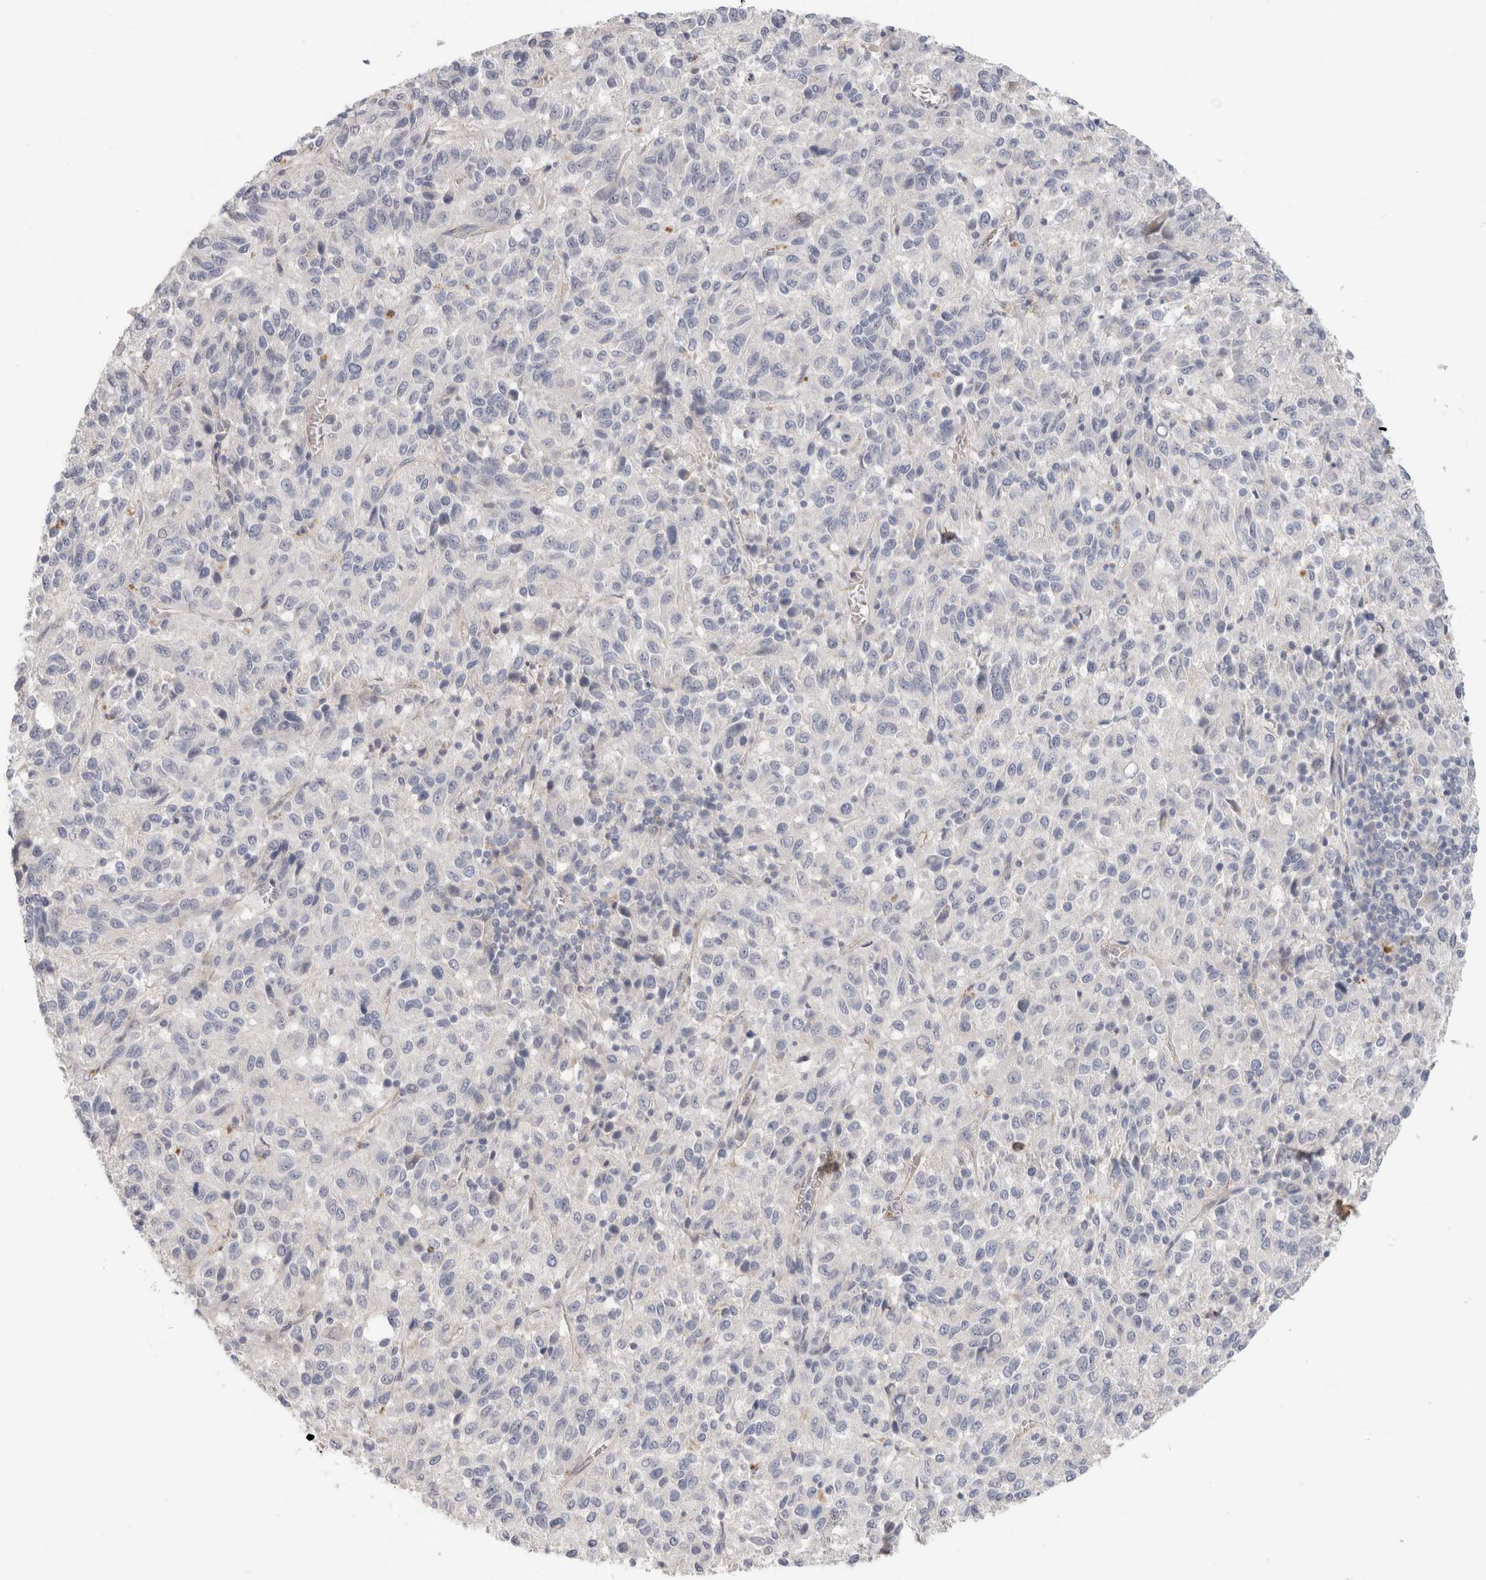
{"staining": {"intensity": "negative", "quantity": "none", "location": "none"}, "tissue": "melanoma", "cell_type": "Tumor cells", "image_type": "cancer", "snomed": [{"axis": "morphology", "description": "Malignant melanoma, Metastatic site"}, {"axis": "topography", "description": "Lung"}], "caption": "Immunohistochemistry (IHC) of melanoma displays no staining in tumor cells.", "gene": "AFP", "patient": {"sex": "male", "age": 64}}